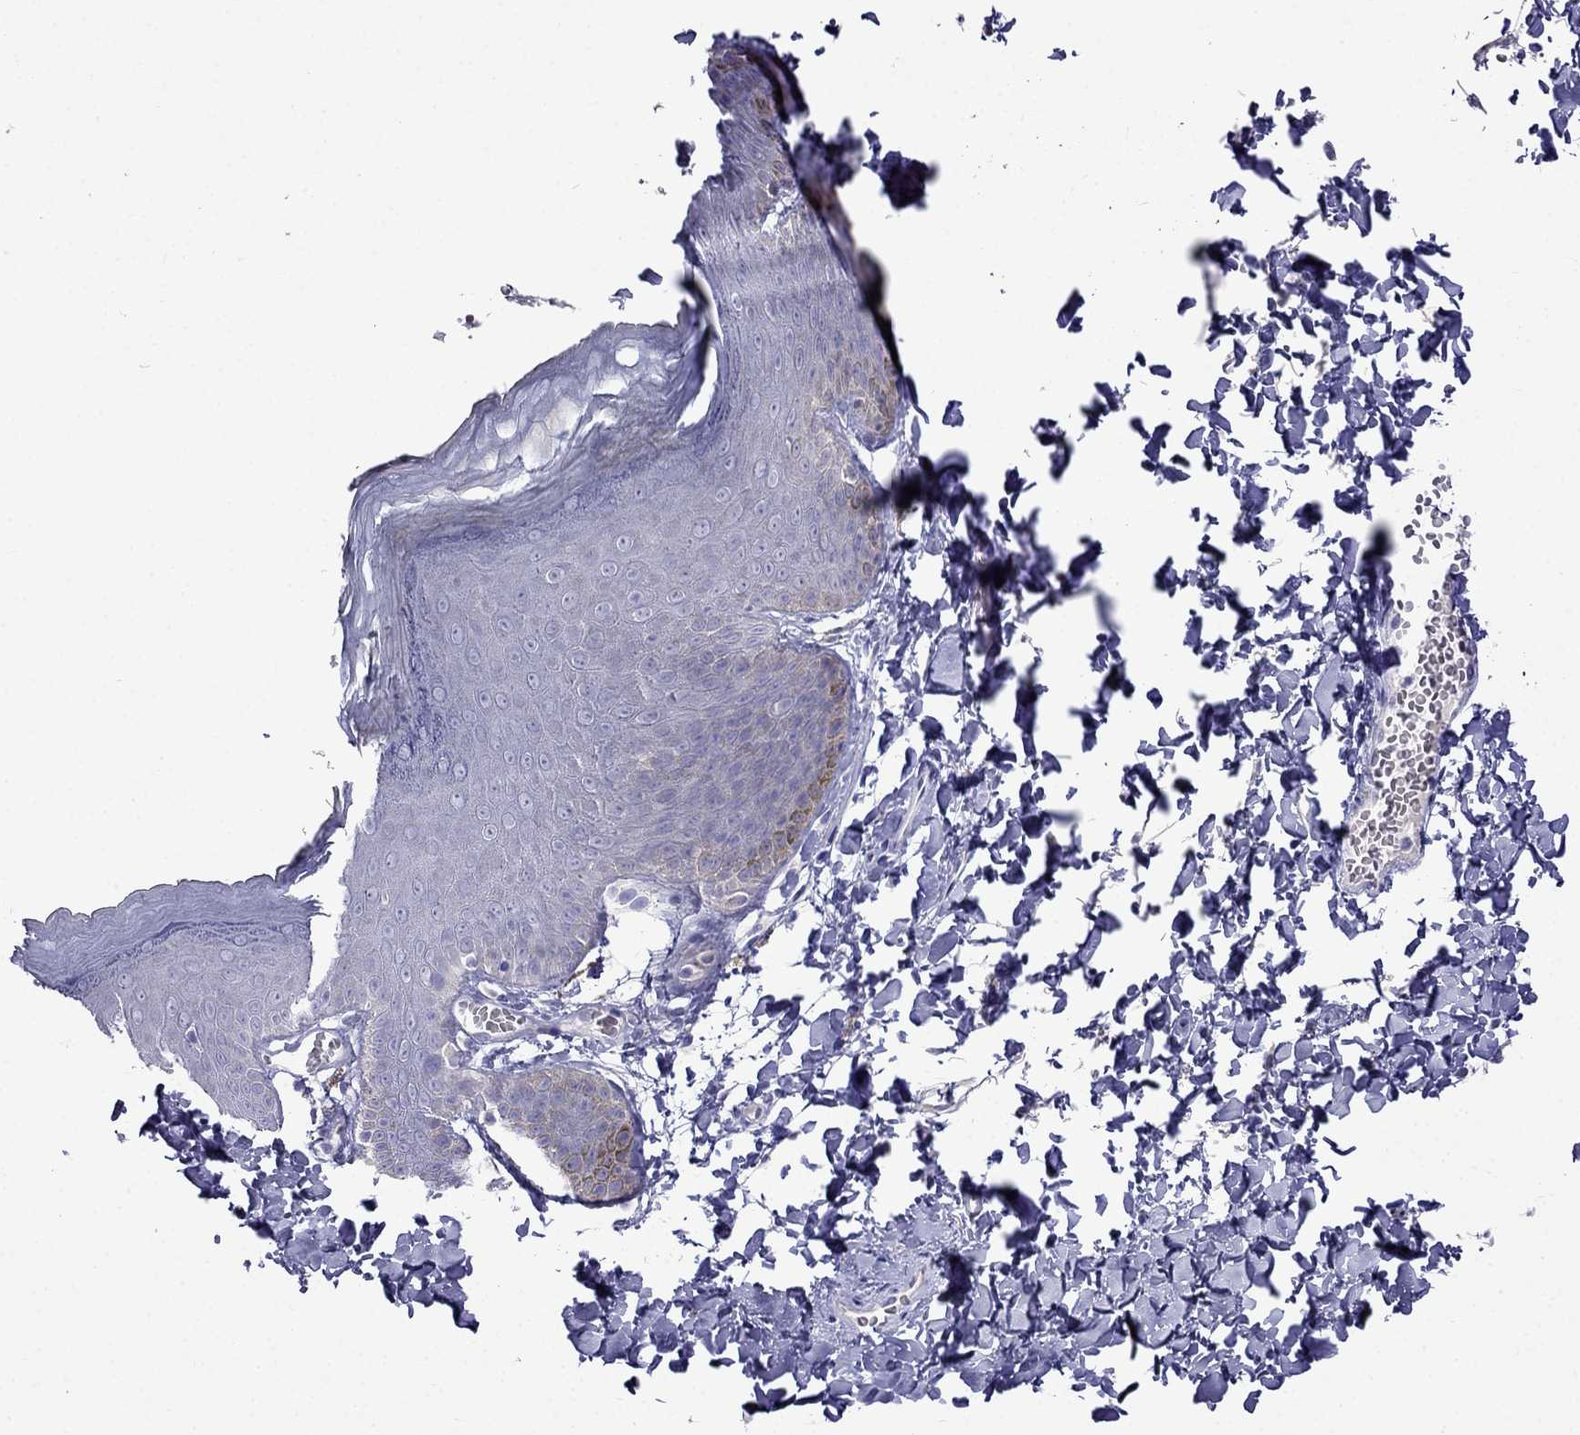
{"staining": {"intensity": "negative", "quantity": "none", "location": "none"}, "tissue": "skin", "cell_type": "Epidermal cells", "image_type": "normal", "snomed": [{"axis": "morphology", "description": "Normal tissue, NOS"}, {"axis": "topography", "description": "Anal"}], "caption": "DAB immunohistochemical staining of benign human skin shows no significant expression in epidermal cells. (Brightfield microscopy of DAB immunohistochemistry at high magnification).", "gene": "PATE1", "patient": {"sex": "male", "age": 53}}